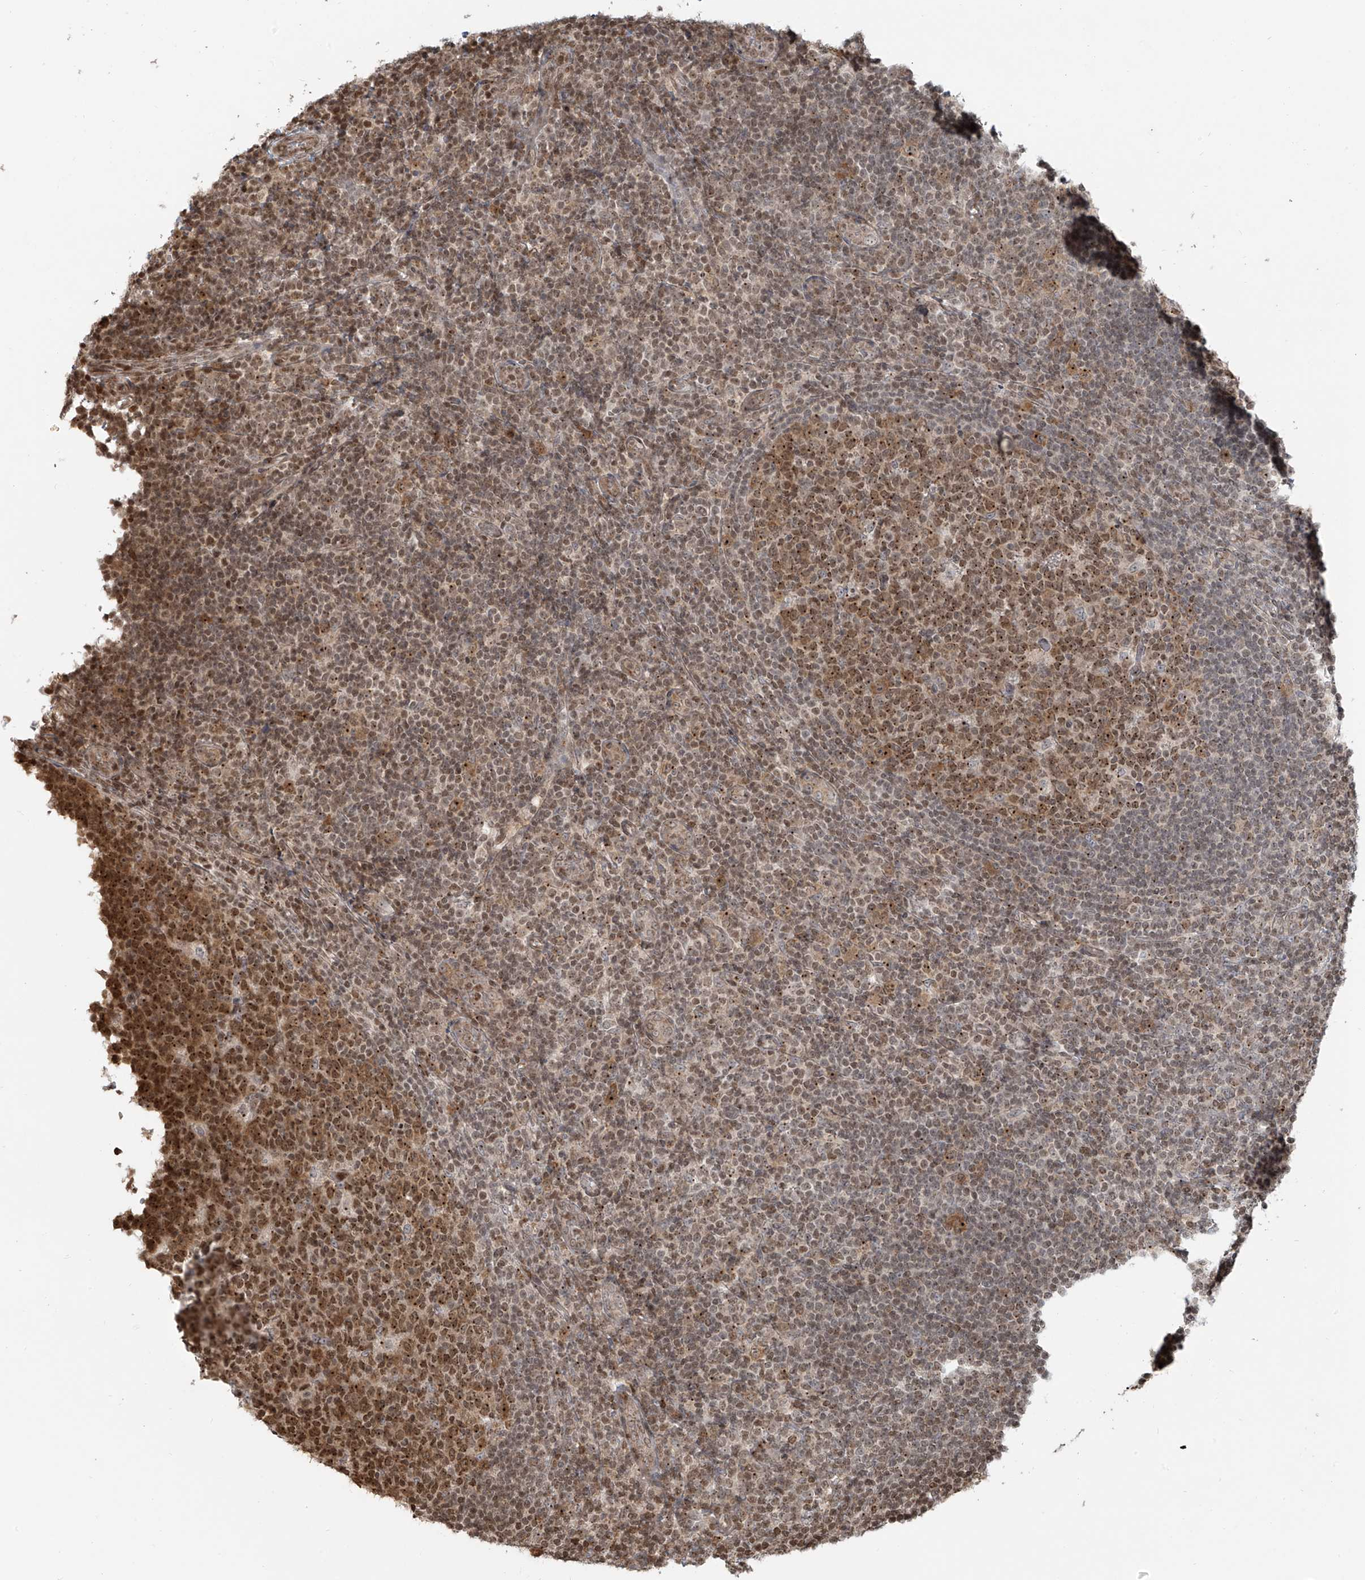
{"staining": {"intensity": "moderate", "quantity": ">75%", "location": "cytoplasmic/membranous,nuclear"}, "tissue": "tonsil", "cell_type": "Germinal center cells", "image_type": "normal", "snomed": [{"axis": "morphology", "description": "Normal tissue, NOS"}, {"axis": "topography", "description": "Tonsil"}], "caption": "A high-resolution micrograph shows immunohistochemistry (IHC) staining of benign tonsil, which shows moderate cytoplasmic/membranous,nuclear expression in approximately >75% of germinal center cells.", "gene": "VMP1", "patient": {"sex": "female", "age": 19}}